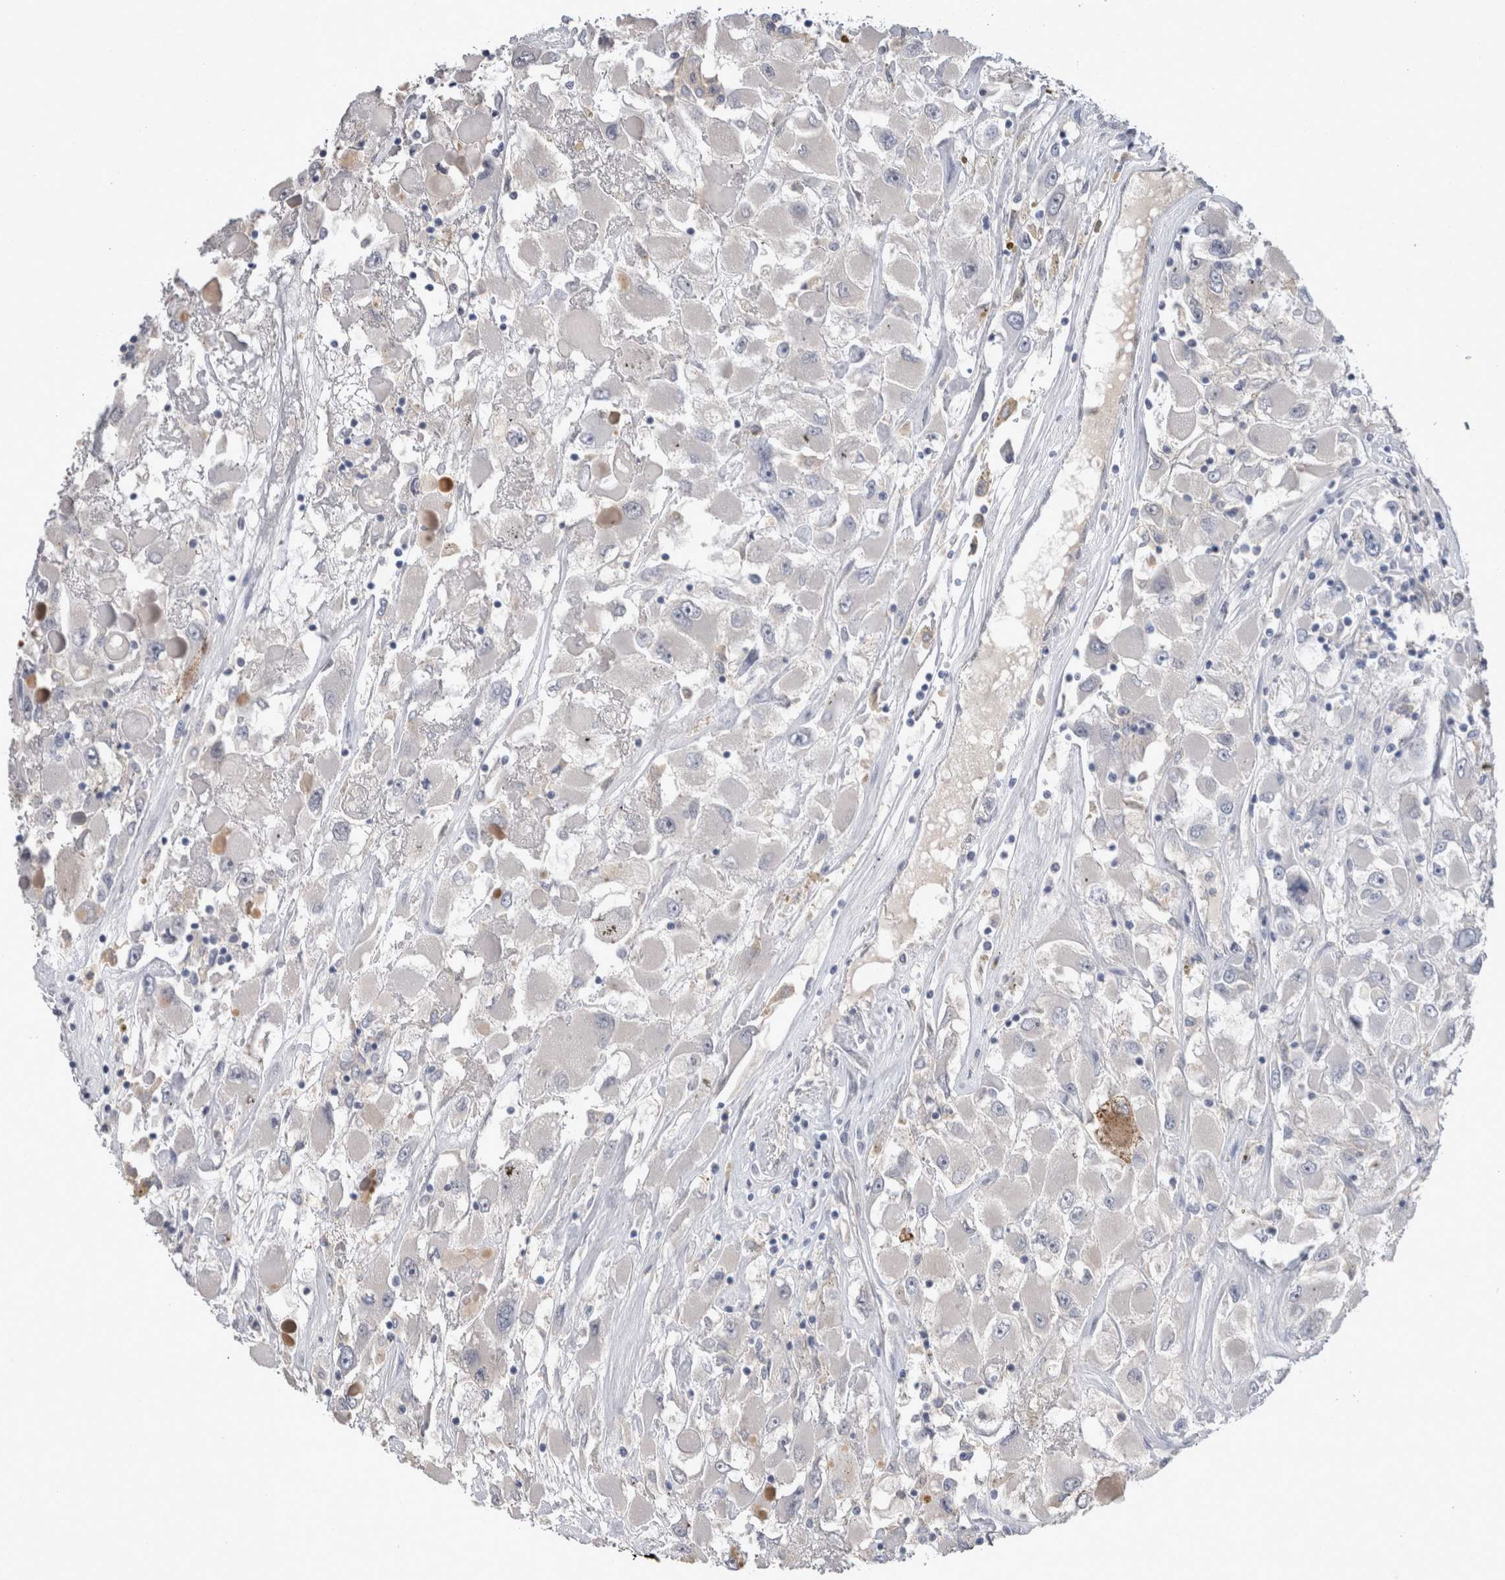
{"staining": {"intensity": "negative", "quantity": "none", "location": "none"}, "tissue": "renal cancer", "cell_type": "Tumor cells", "image_type": "cancer", "snomed": [{"axis": "morphology", "description": "Adenocarcinoma, NOS"}, {"axis": "topography", "description": "Kidney"}], "caption": "The immunohistochemistry (IHC) histopathology image has no significant staining in tumor cells of renal cancer (adenocarcinoma) tissue.", "gene": "REG1A", "patient": {"sex": "female", "age": 52}}